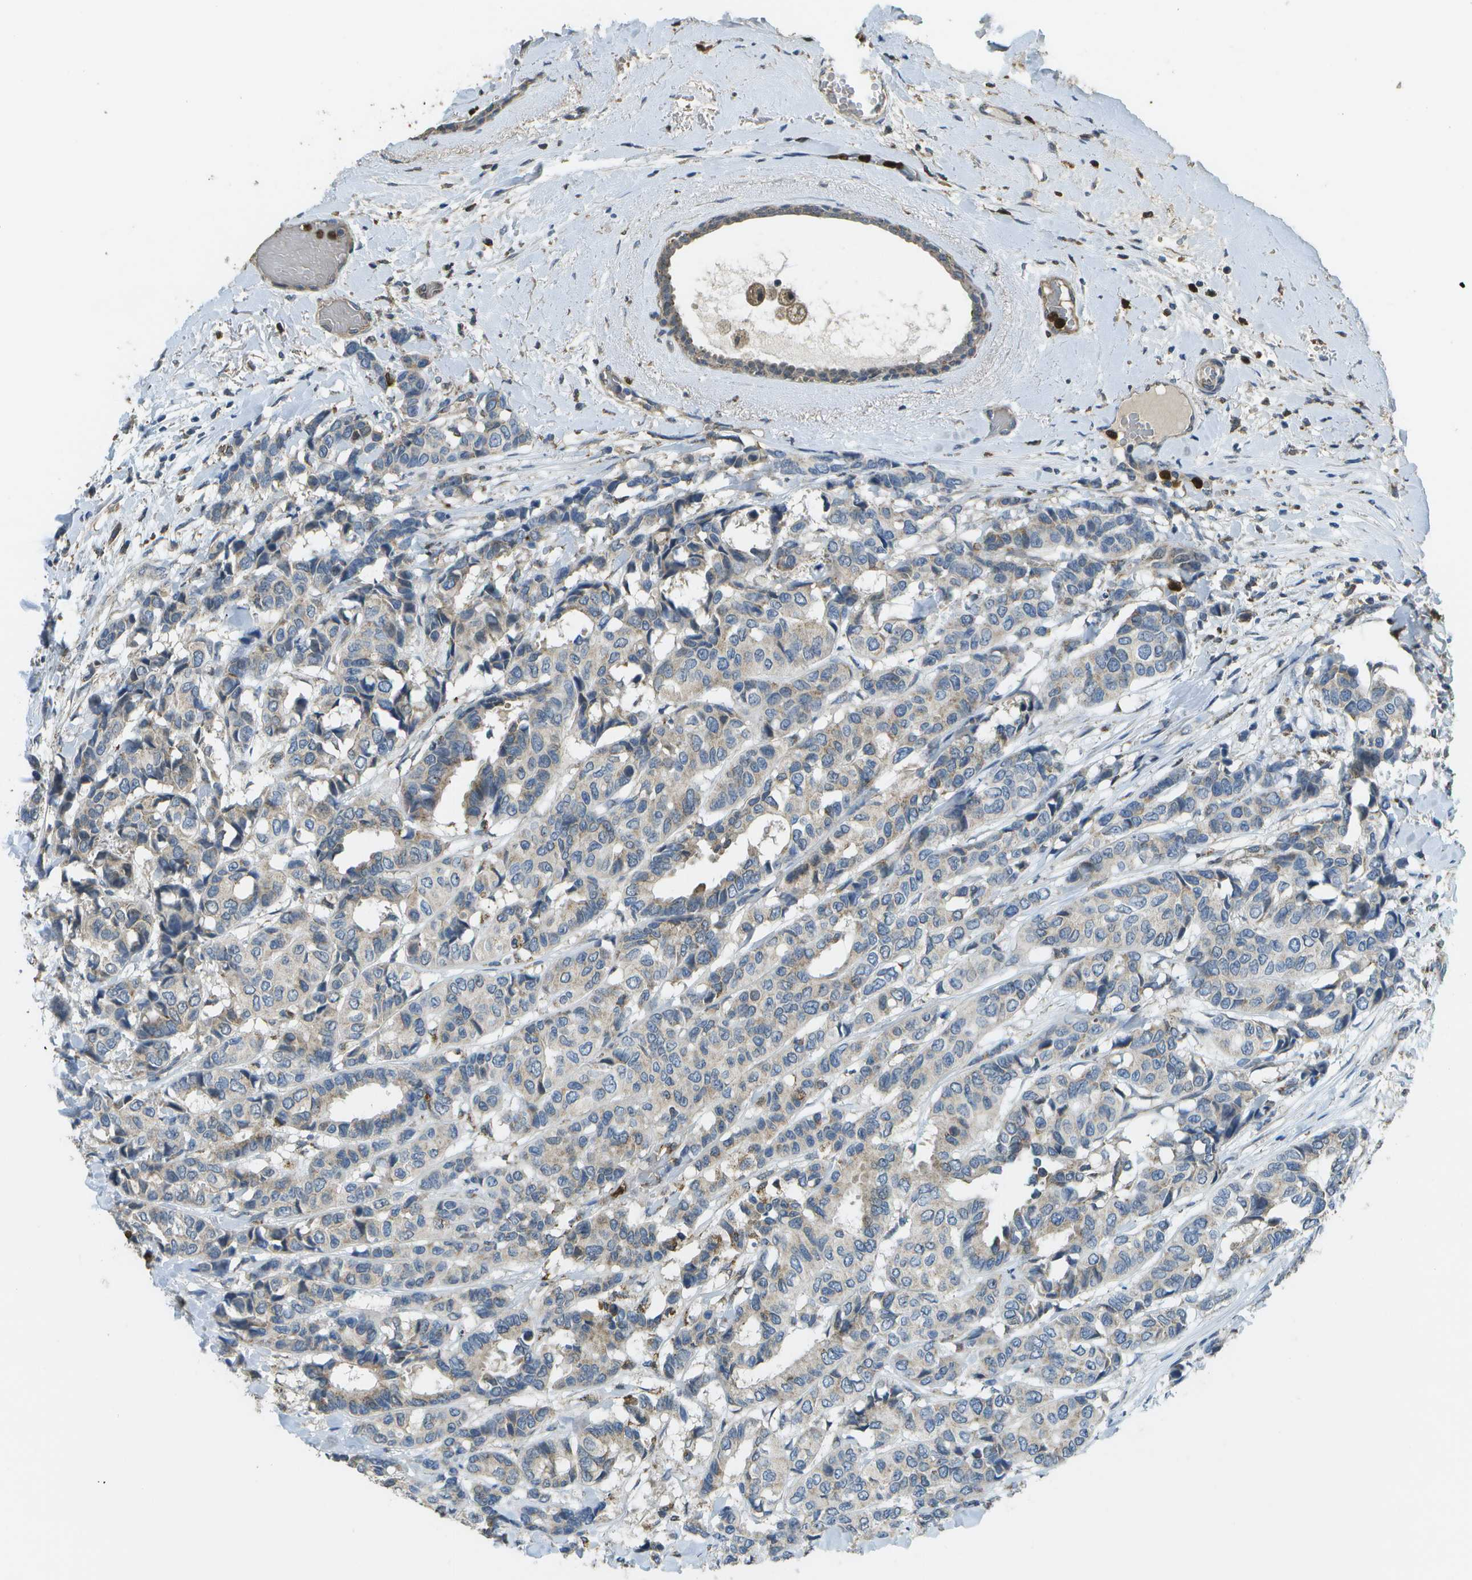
{"staining": {"intensity": "weak", "quantity": "<25%", "location": "cytoplasmic/membranous"}, "tissue": "breast cancer", "cell_type": "Tumor cells", "image_type": "cancer", "snomed": [{"axis": "morphology", "description": "Duct carcinoma"}, {"axis": "topography", "description": "Breast"}], "caption": "Tumor cells are negative for protein expression in human breast cancer (invasive ductal carcinoma).", "gene": "CACHD1", "patient": {"sex": "female", "age": 87}}